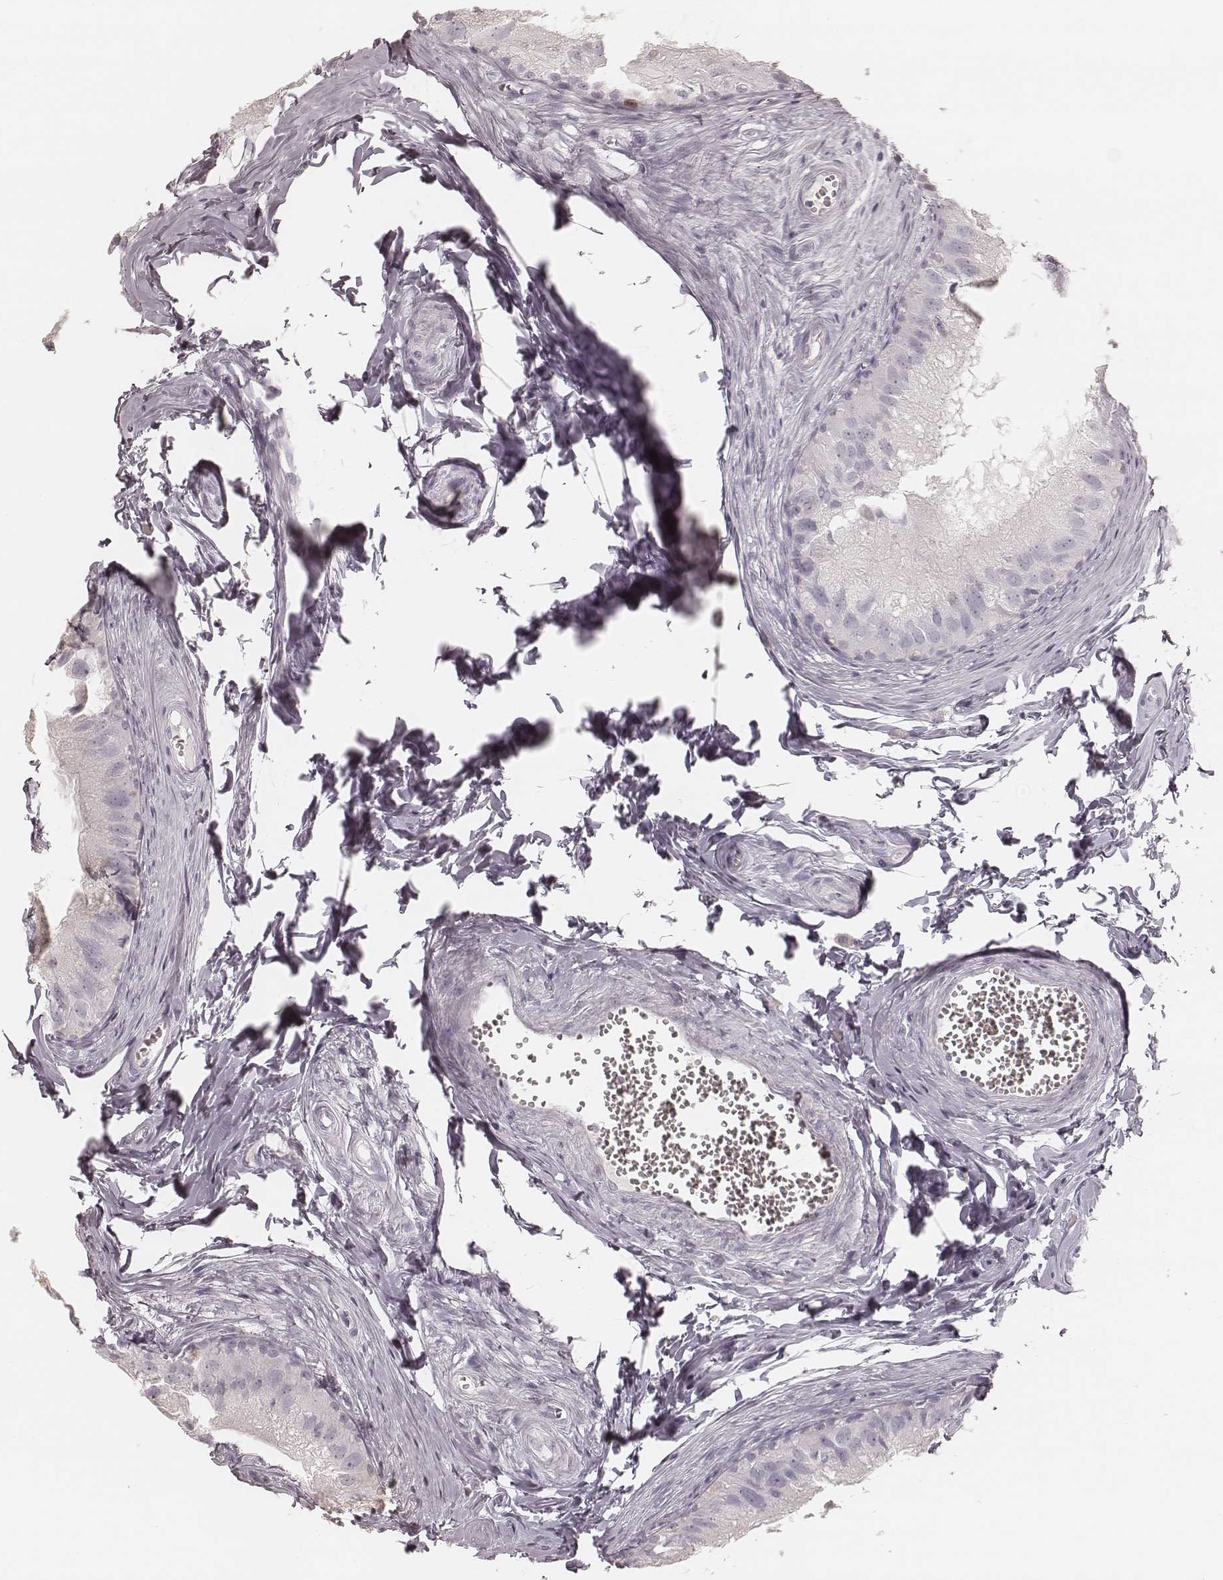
{"staining": {"intensity": "negative", "quantity": "none", "location": "none"}, "tissue": "epididymis", "cell_type": "Glandular cells", "image_type": "normal", "snomed": [{"axis": "morphology", "description": "Normal tissue, NOS"}, {"axis": "topography", "description": "Epididymis"}], "caption": "Micrograph shows no significant protein staining in glandular cells of normal epididymis. (DAB (3,3'-diaminobenzidine) immunohistochemistry with hematoxylin counter stain).", "gene": "TEX37", "patient": {"sex": "male", "age": 45}}